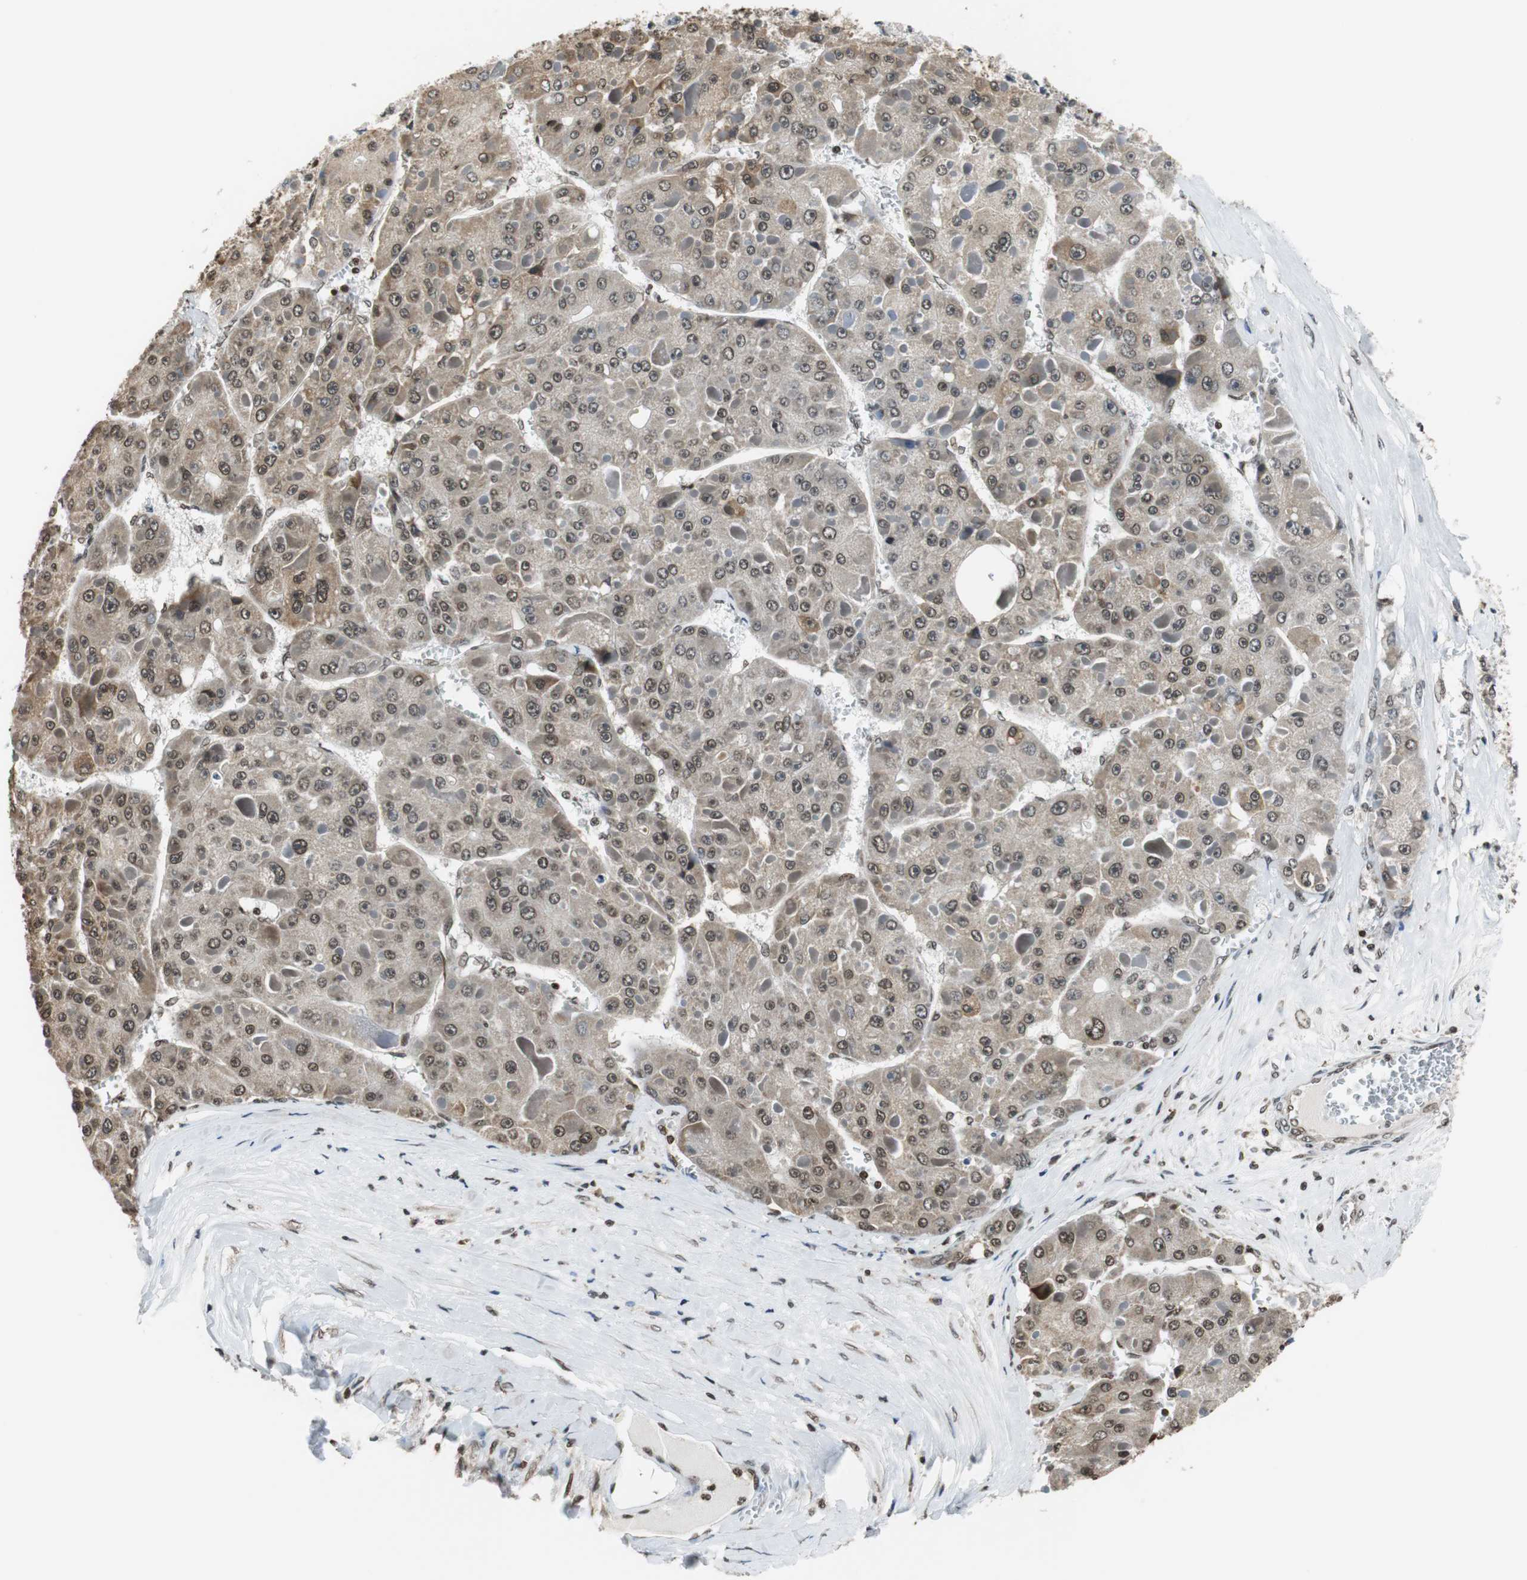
{"staining": {"intensity": "weak", "quantity": ">75%", "location": "cytoplasmic/membranous,nuclear"}, "tissue": "liver cancer", "cell_type": "Tumor cells", "image_type": "cancer", "snomed": [{"axis": "morphology", "description": "Carcinoma, Hepatocellular, NOS"}, {"axis": "topography", "description": "Liver"}], "caption": "A high-resolution photomicrograph shows IHC staining of liver cancer (hepatocellular carcinoma), which displays weak cytoplasmic/membranous and nuclear positivity in about >75% of tumor cells.", "gene": "REST", "patient": {"sex": "female", "age": 73}}